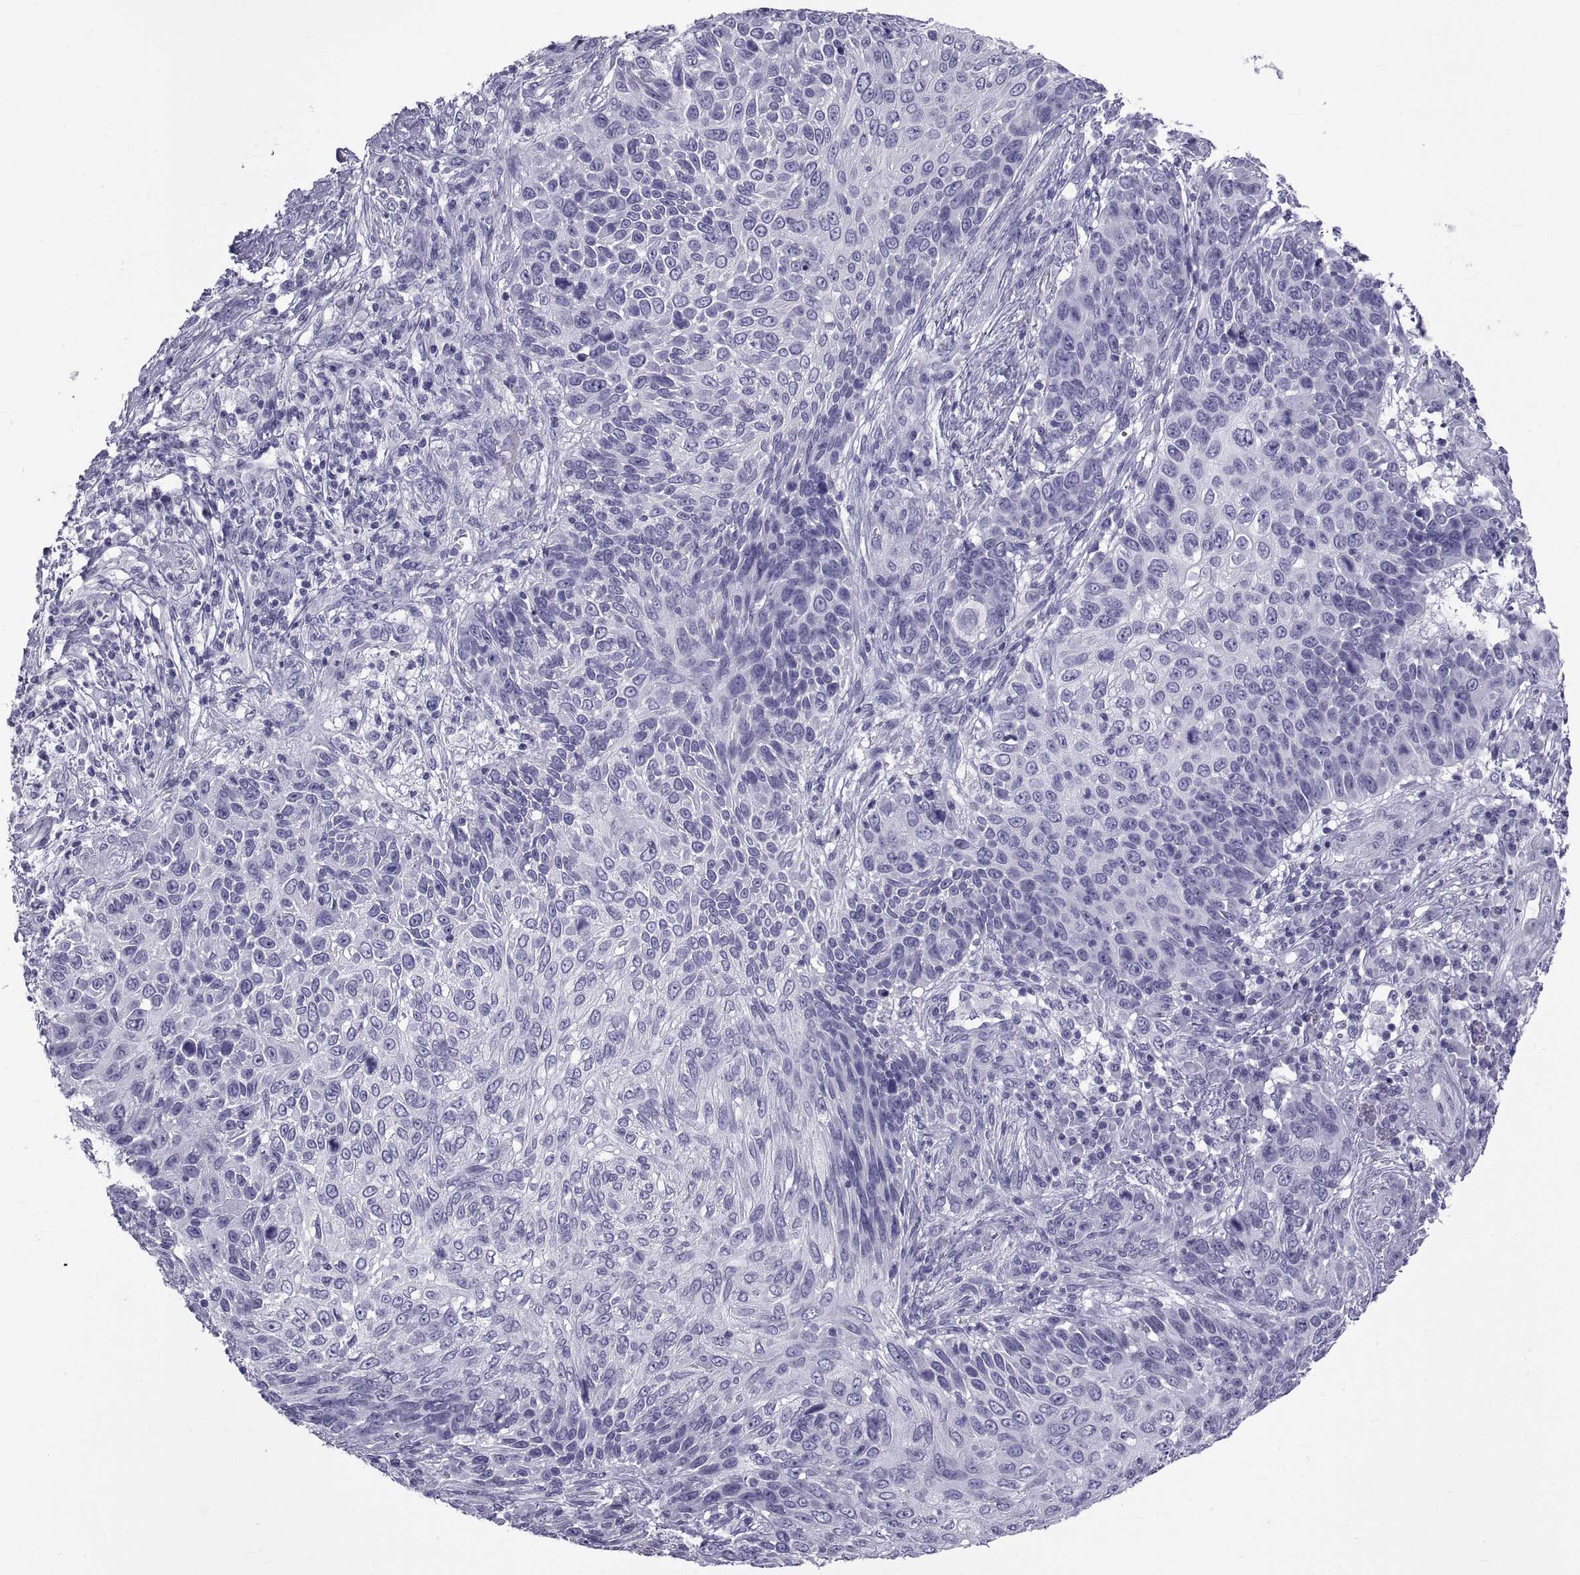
{"staining": {"intensity": "negative", "quantity": "none", "location": "none"}, "tissue": "skin cancer", "cell_type": "Tumor cells", "image_type": "cancer", "snomed": [{"axis": "morphology", "description": "Squamous cell carcinoma, NOS"}, {"axis": "topography", "description": "Skin"}], "caption": "A high-resolution image shows immunohistochemistry staining of skin cancer, which demonstrates no significant expression in tumor cells.", "gene": "NPTX2", "patient": {"sex": "male", "age": 92}}